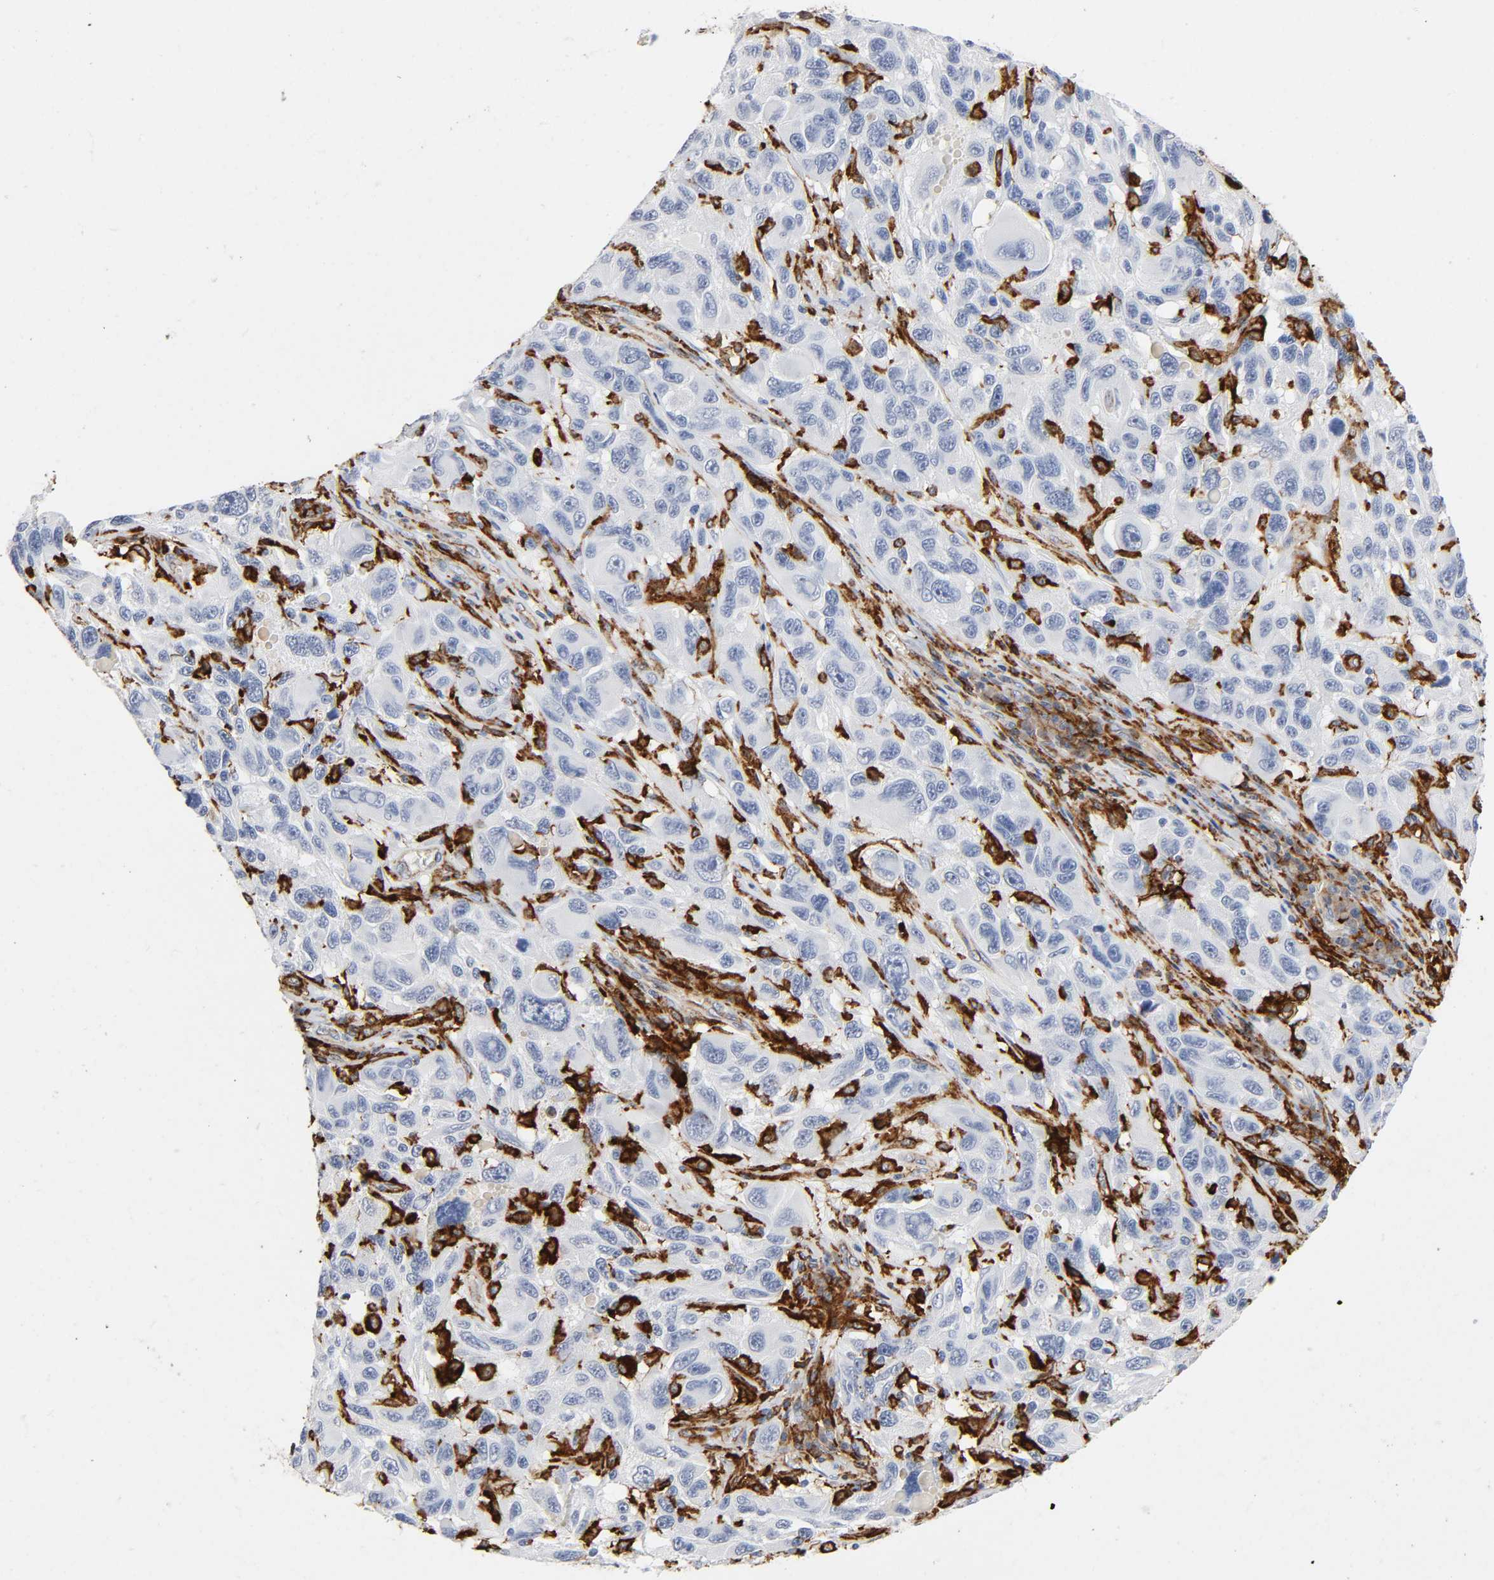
{"staining": {"intensity": "negative", "quantity": "none", "location": "none"}, "tissue": "melanoma", "cell_type": "Tumor cells", "image_type": "cancer", "snomed": [{"axis": "morphology", "description": "Malignant melanoma, NOS"}, {"axis": "topography", "description": "Skin"}], "caption": "An image of melanoma stained for a protein reveals no brown staining in tumor cells. Brightfield microscopy of IHC stained with DAB (brown) and hematoxylin (blue), captured at high magnification.", "gene": "LYN", "patient": {"sex": "male", "age": 53}}